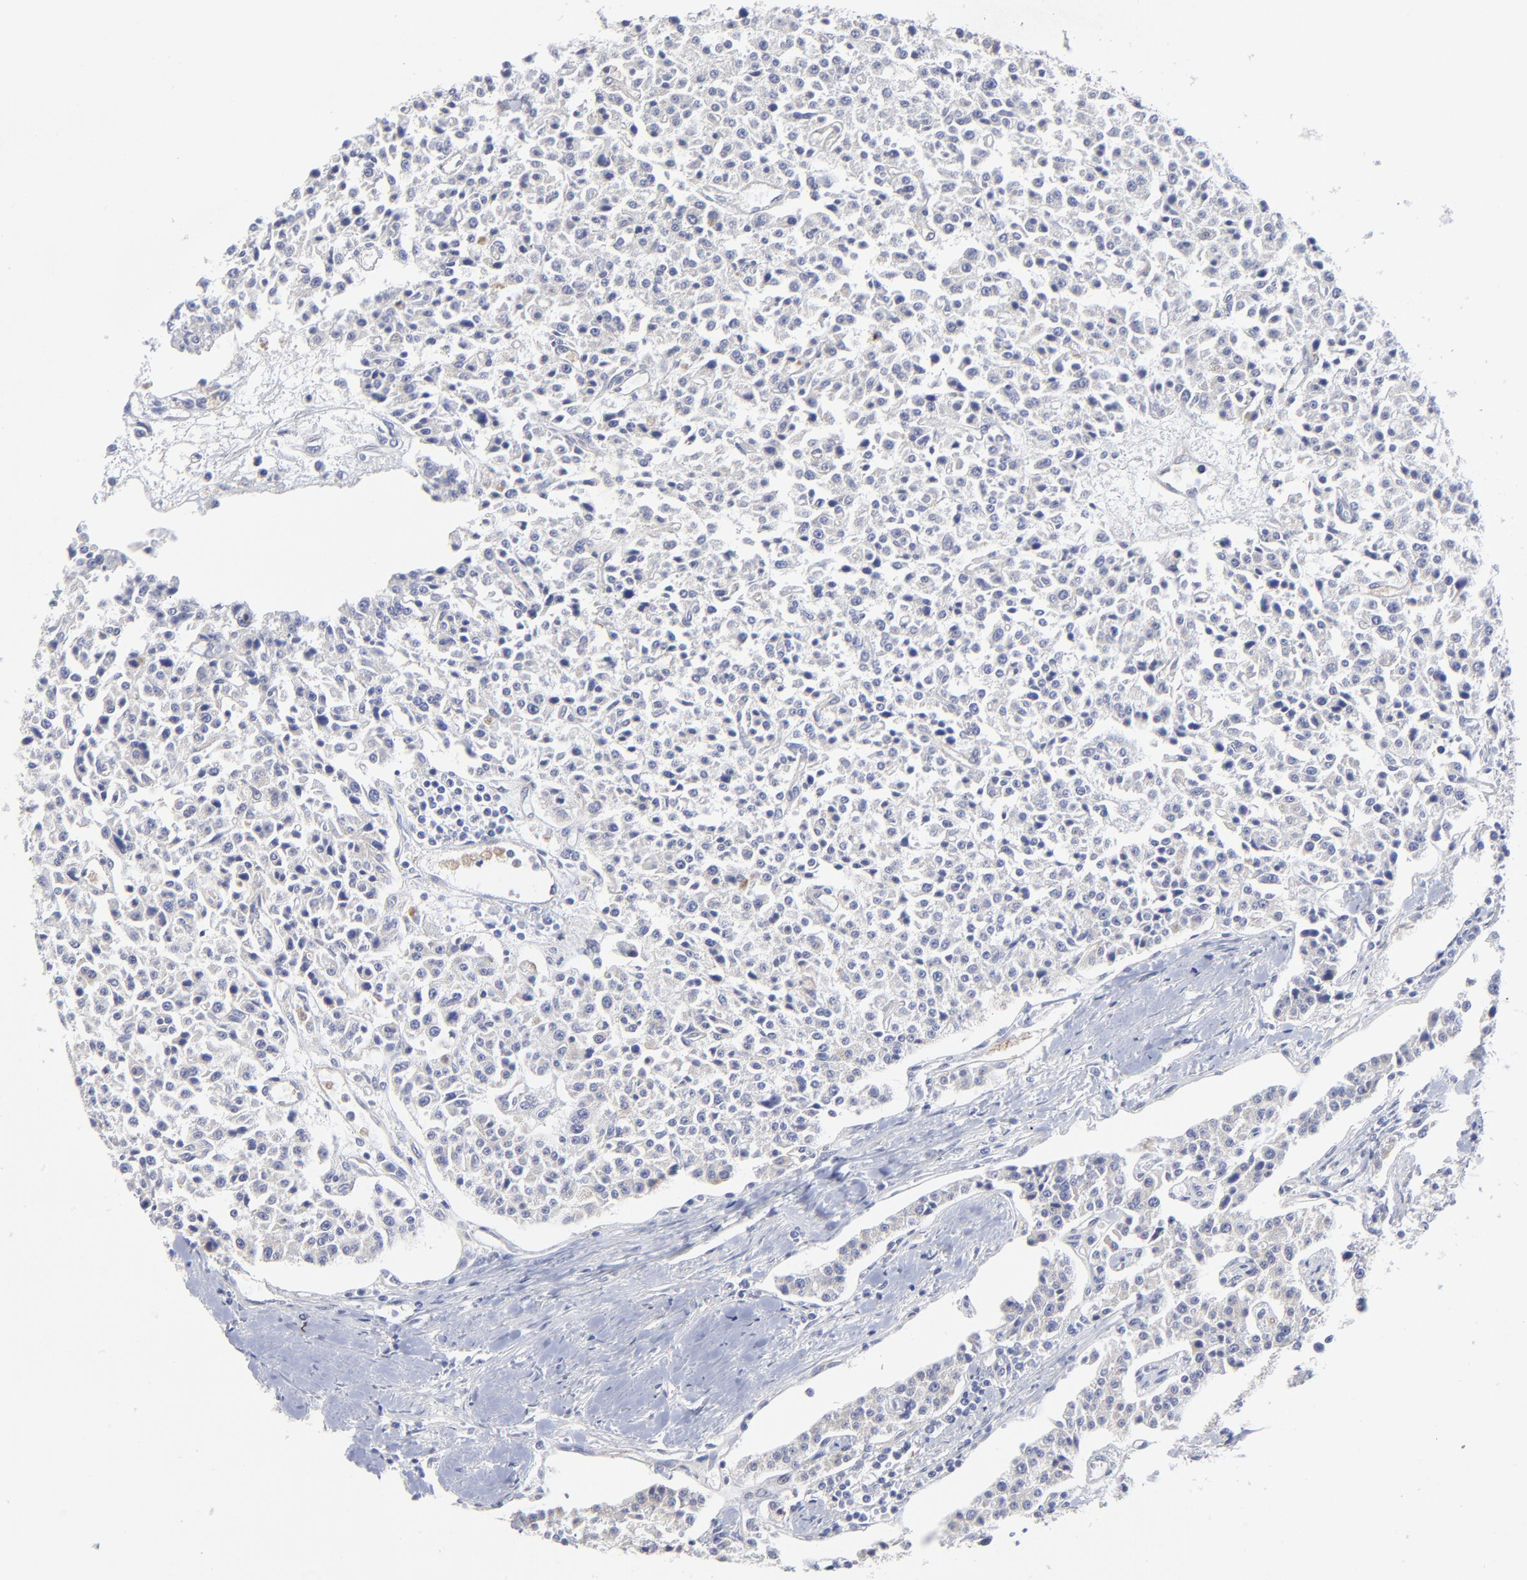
{"staining": {"intensity": "weak", "quantity": "<25%", "location": "cytoplasmic/membranous"}, "tissue": "carcinoid", "cell_type": "Tumor cells", "image_type": "cancer", "snomed": [{"axis": "morphology", "description": "Carcinoid, malignant, NOS"}, {"axis": "topography", "description": "Stomach"}], "caption": "Tumor cells are negative for protein expression in human carcinoid.", "gene": "SULF2", "patient": {"sex": "female", "age": 76}}